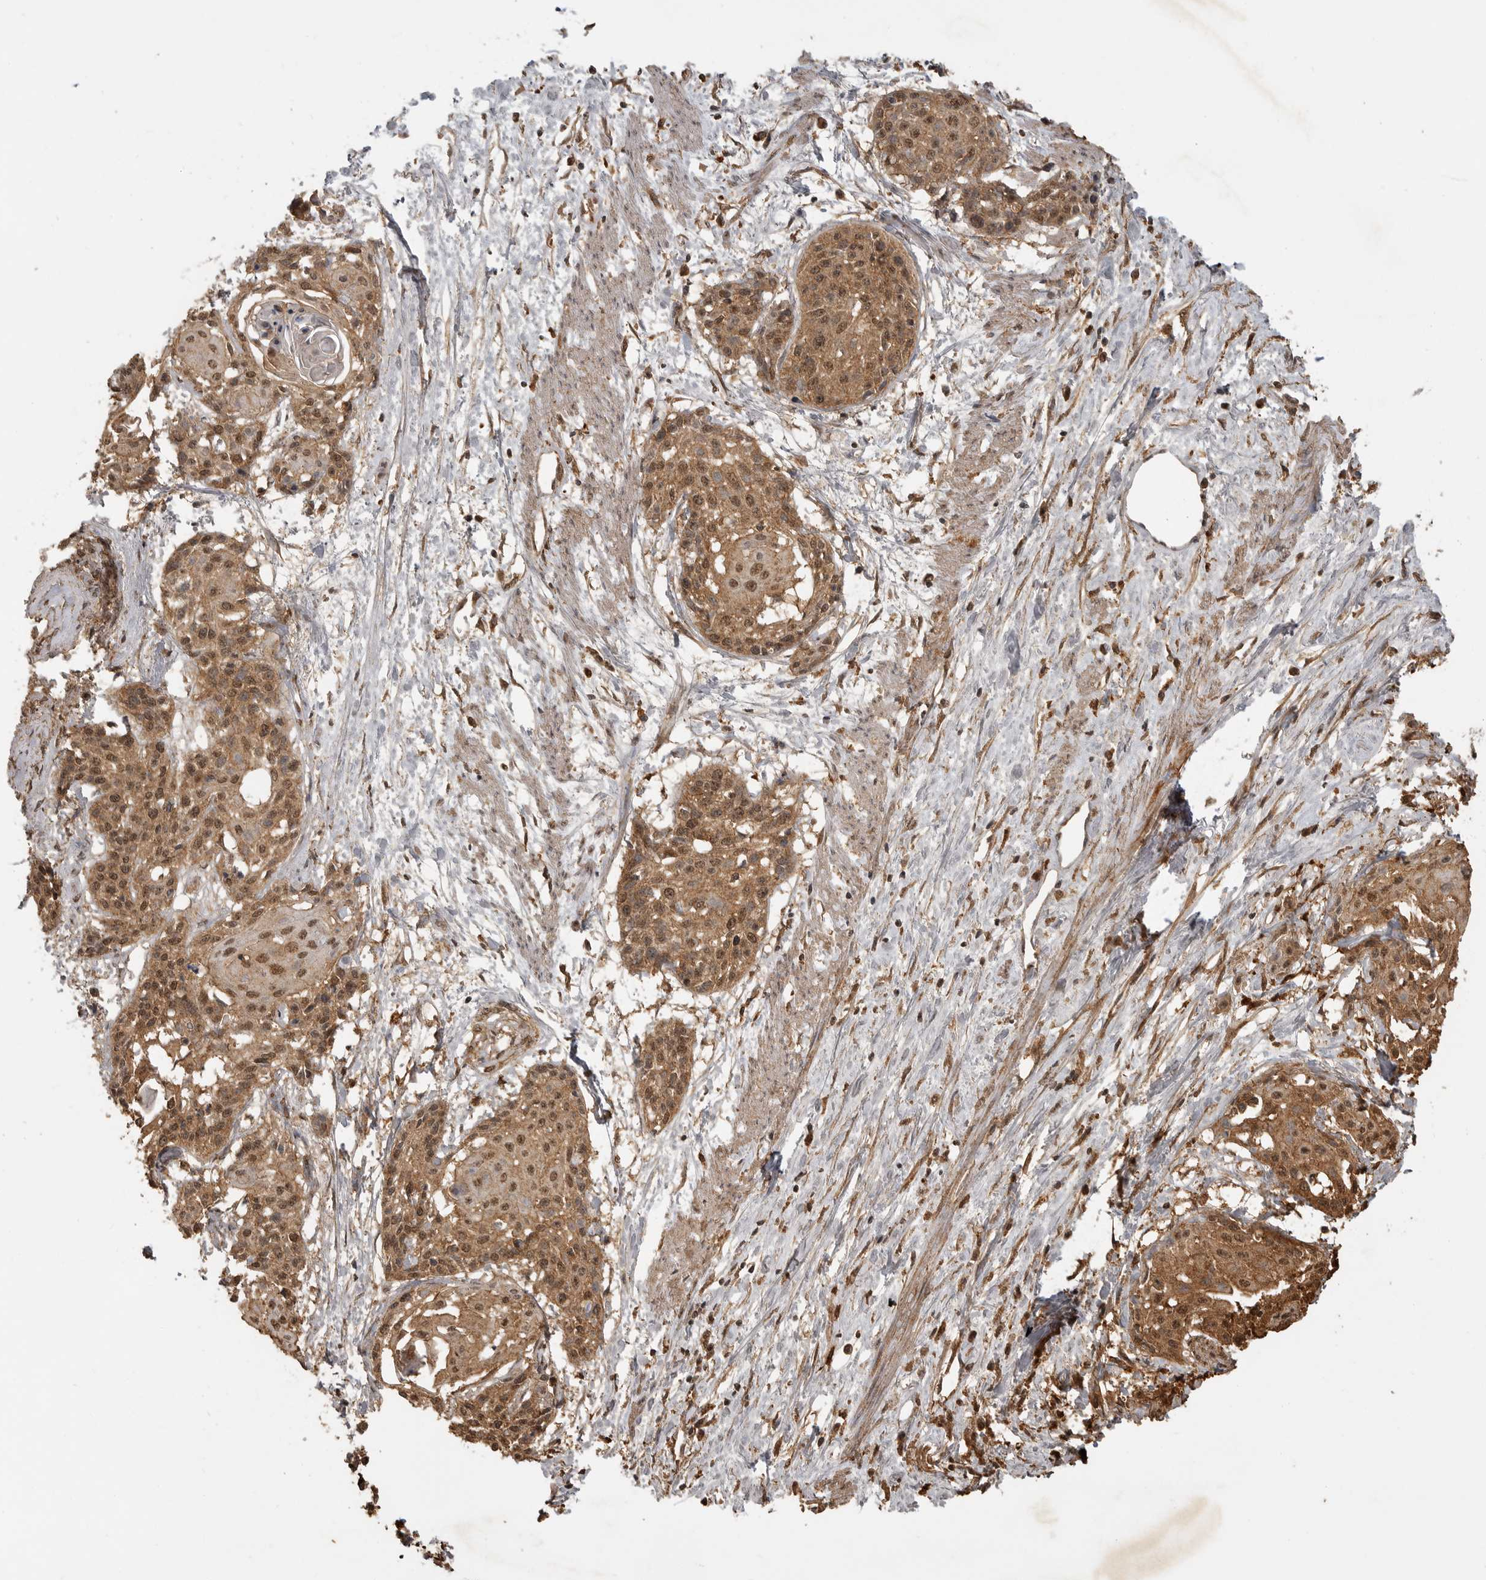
{"staining": {"intensity": "moderate", "quantity": ">75%", "location": "cytoplasmic/membranous,nuclear"}, "tissue": "cervical cancer", "cell_type": "Tumor cells", "image_type": "cancer", "snomed": [{"axis": "morphology", "description": "Squamous cell carcinoma, NOS"}, {"axis": "topography", "description": "Cervix"}], "caption": "Approximately >75% of tumor cells in cervical cancer display moderate cytoplasmic/membranous and nuclear protein staining as visualized by brown immunohistochemical staining.", "gene": "ICOSLG", "patient": {"sex": "female", "age": 57}}